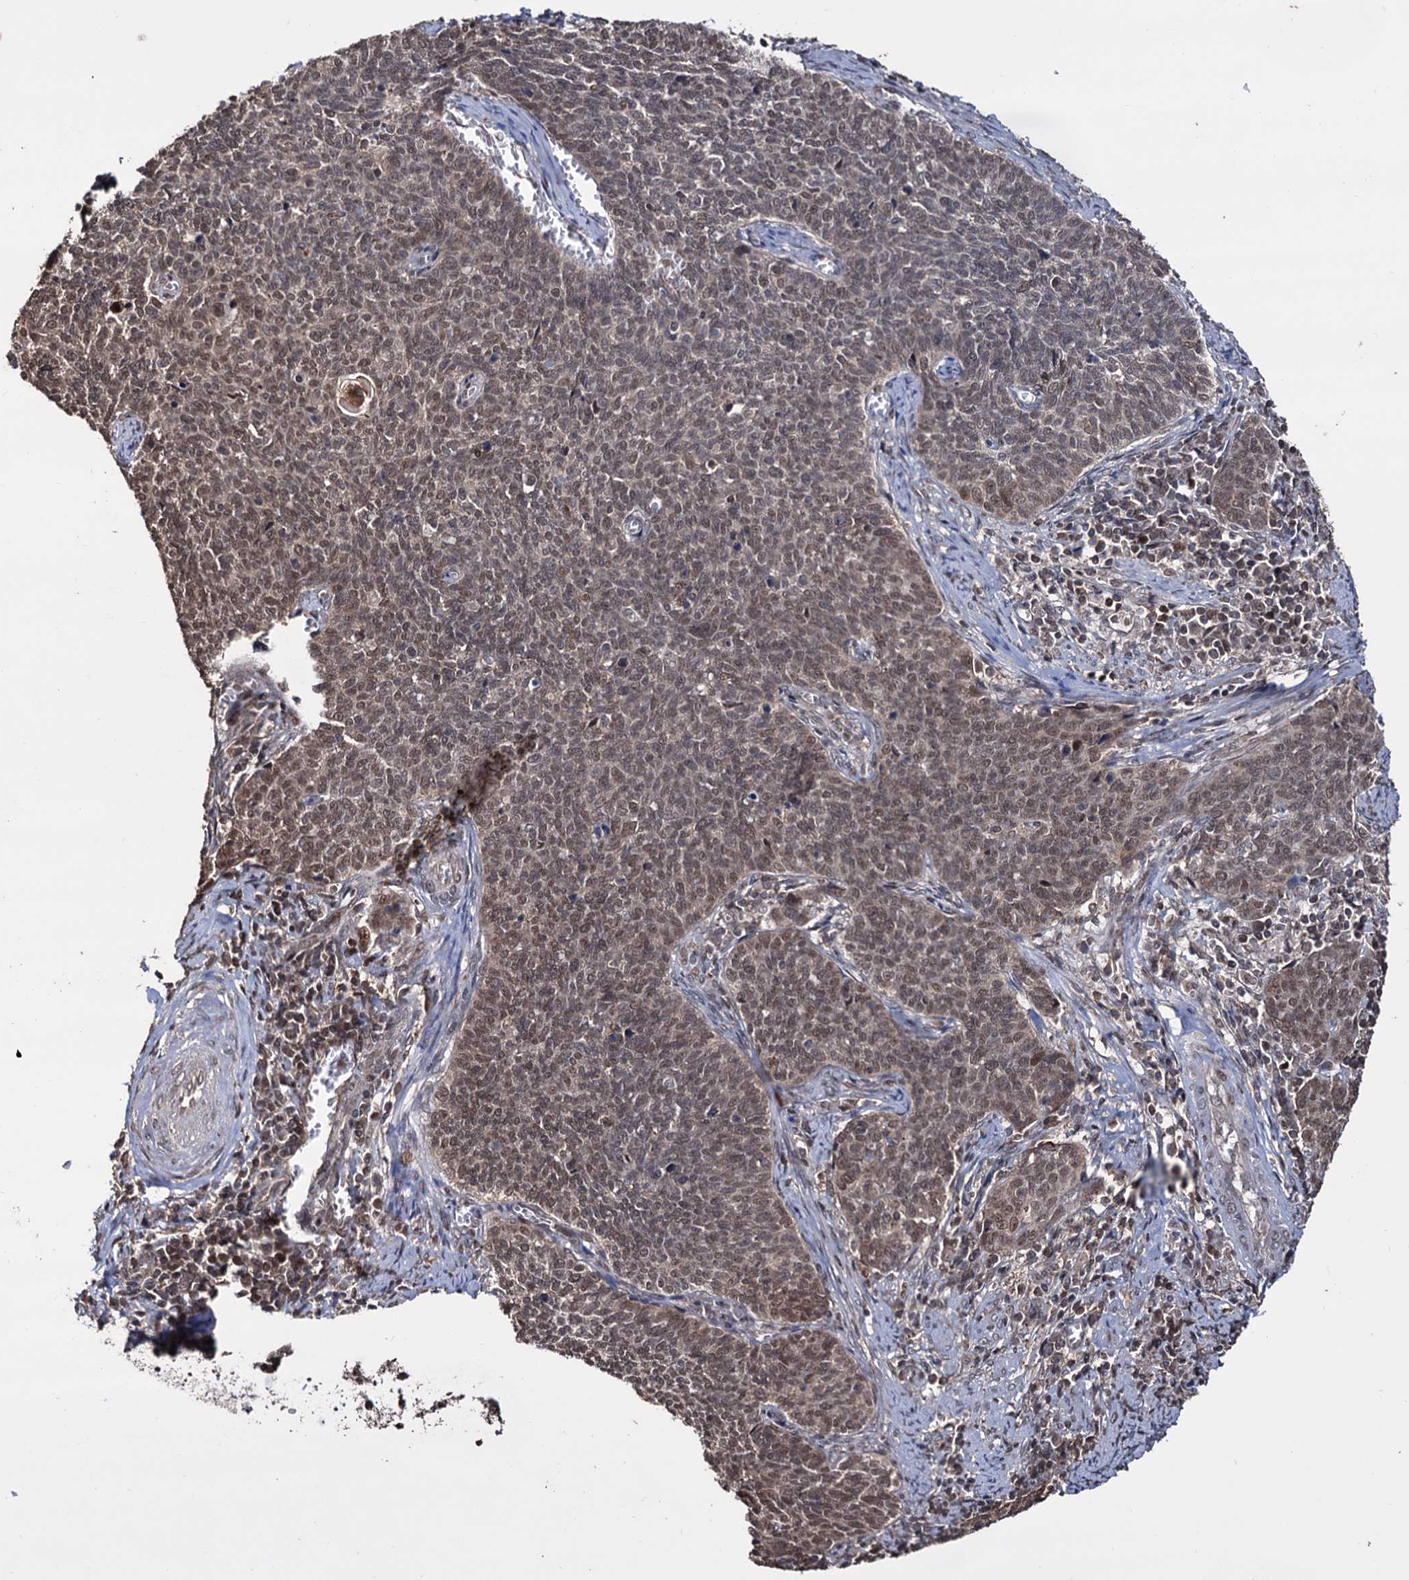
{"staining": {"intensity": "moderate", "quantity": "<25%", "location": "nuclear"}, "tissue": "cervical cancer", "cell_type": "Tumor cells", "image_type": "cancer", "snomed": [{"axis": "morphology", "description": "Squamous cell carcinoma, NOS"}, {"axis": "topography", "description": "Cervix"}], "caption": "Cervical squamous cell carcinoma stained with a protein marker demonstrates moderate staining in tumor cells.", "gene": "KLF5", "patient": {"sex": "female", "age": 39}}